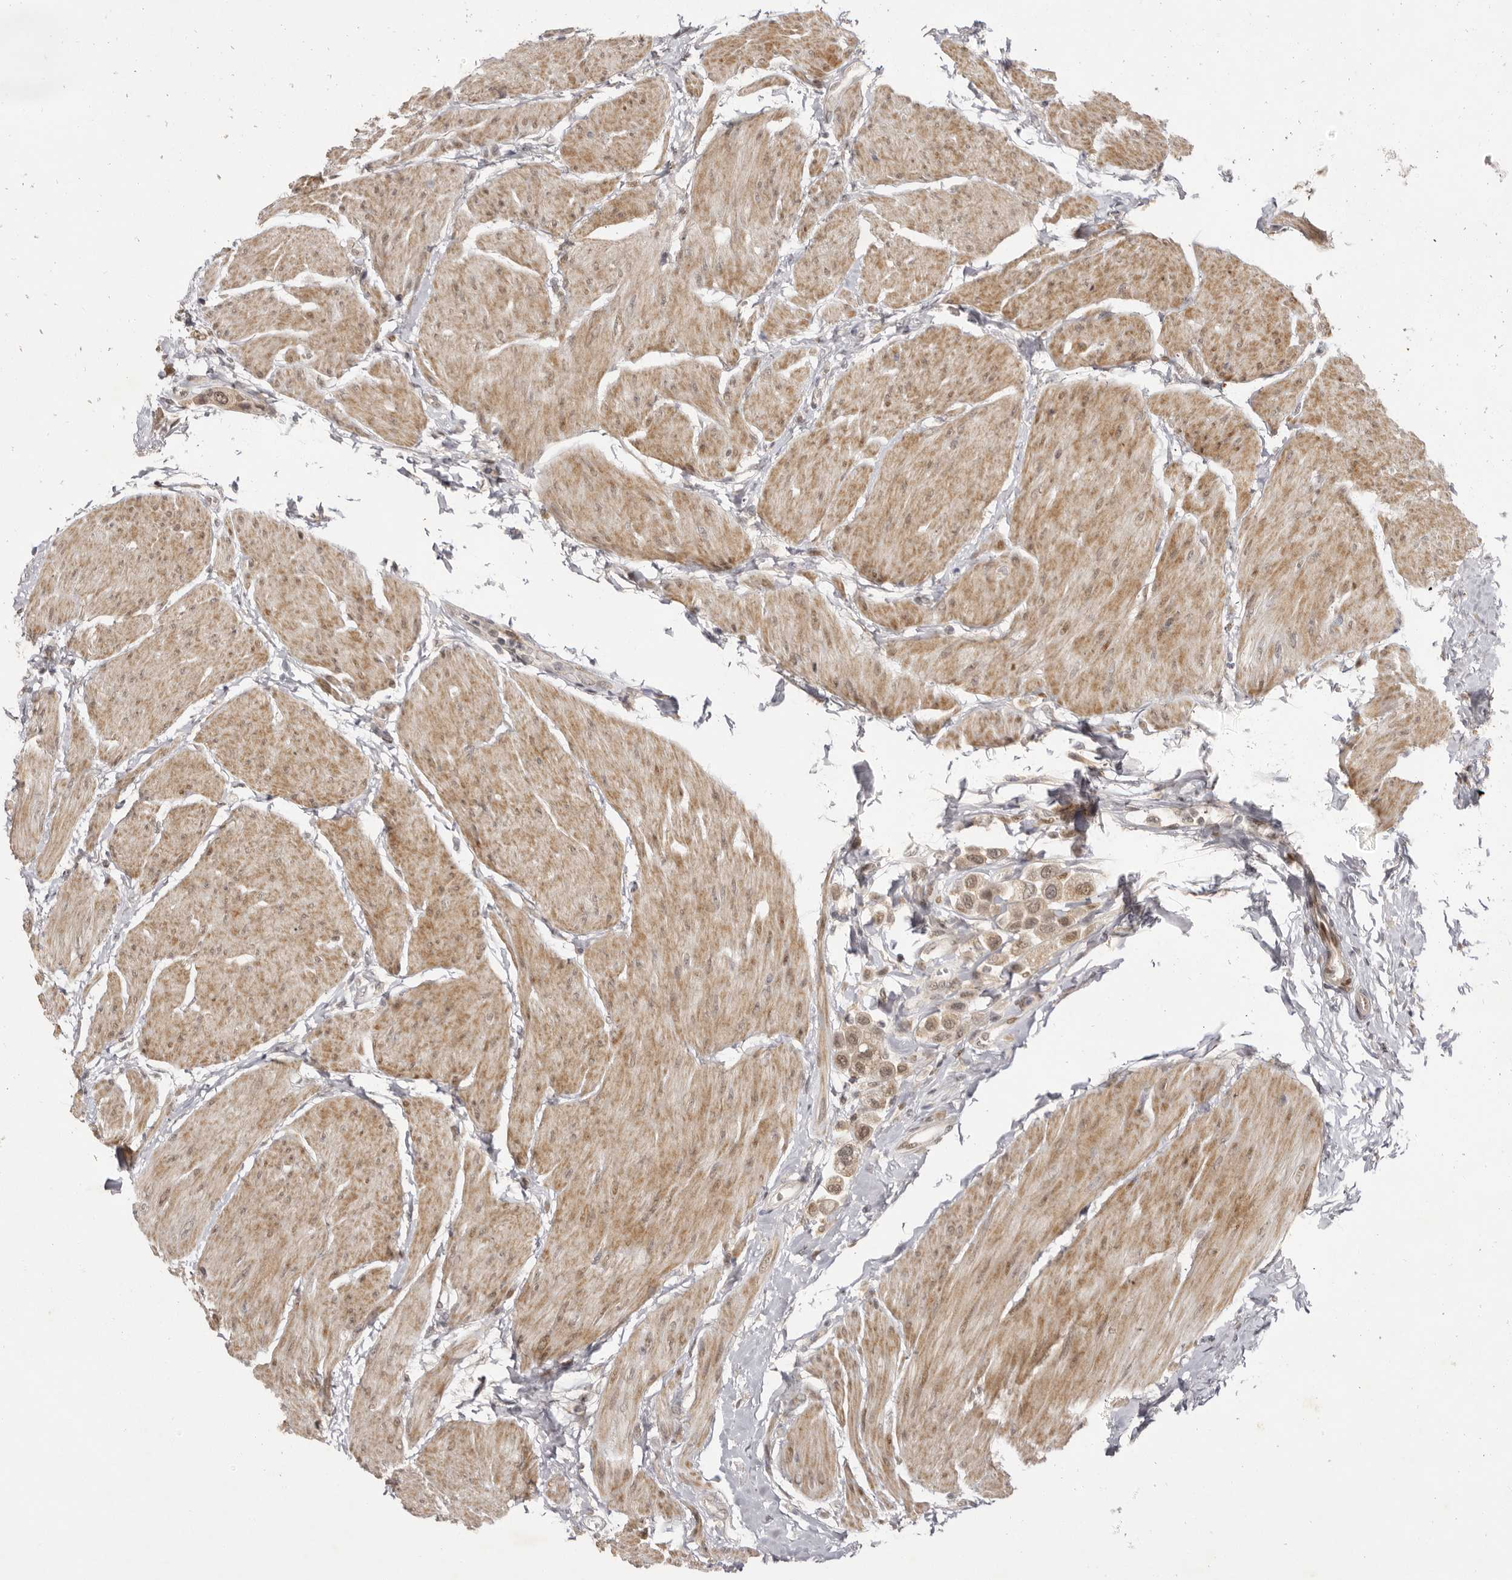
{"staining": {"intensity": "moderate", "quantity": ">75%", "location": "cytoplasmic/membranous,nuclear"}, "tissue": "urothelial cancer", "cell_type": "Tumor cells", "image_type": "cancer", "snomed": [{"axis": "morphology", "description": "Urothelial carcinoma, High grade"}, {"axis": "topography", "description": "Urinary bladder"}], "caption": "This photomicrograph shows immunohistochemistry (IHC) staining of human urothelial cancer, with medium moderate cytoplasmic/membranous and nuclear positivity in approximately >75% of tumor cells.", "gene": "ZNF326", "patient": {"sex": "male", "age": 50}}